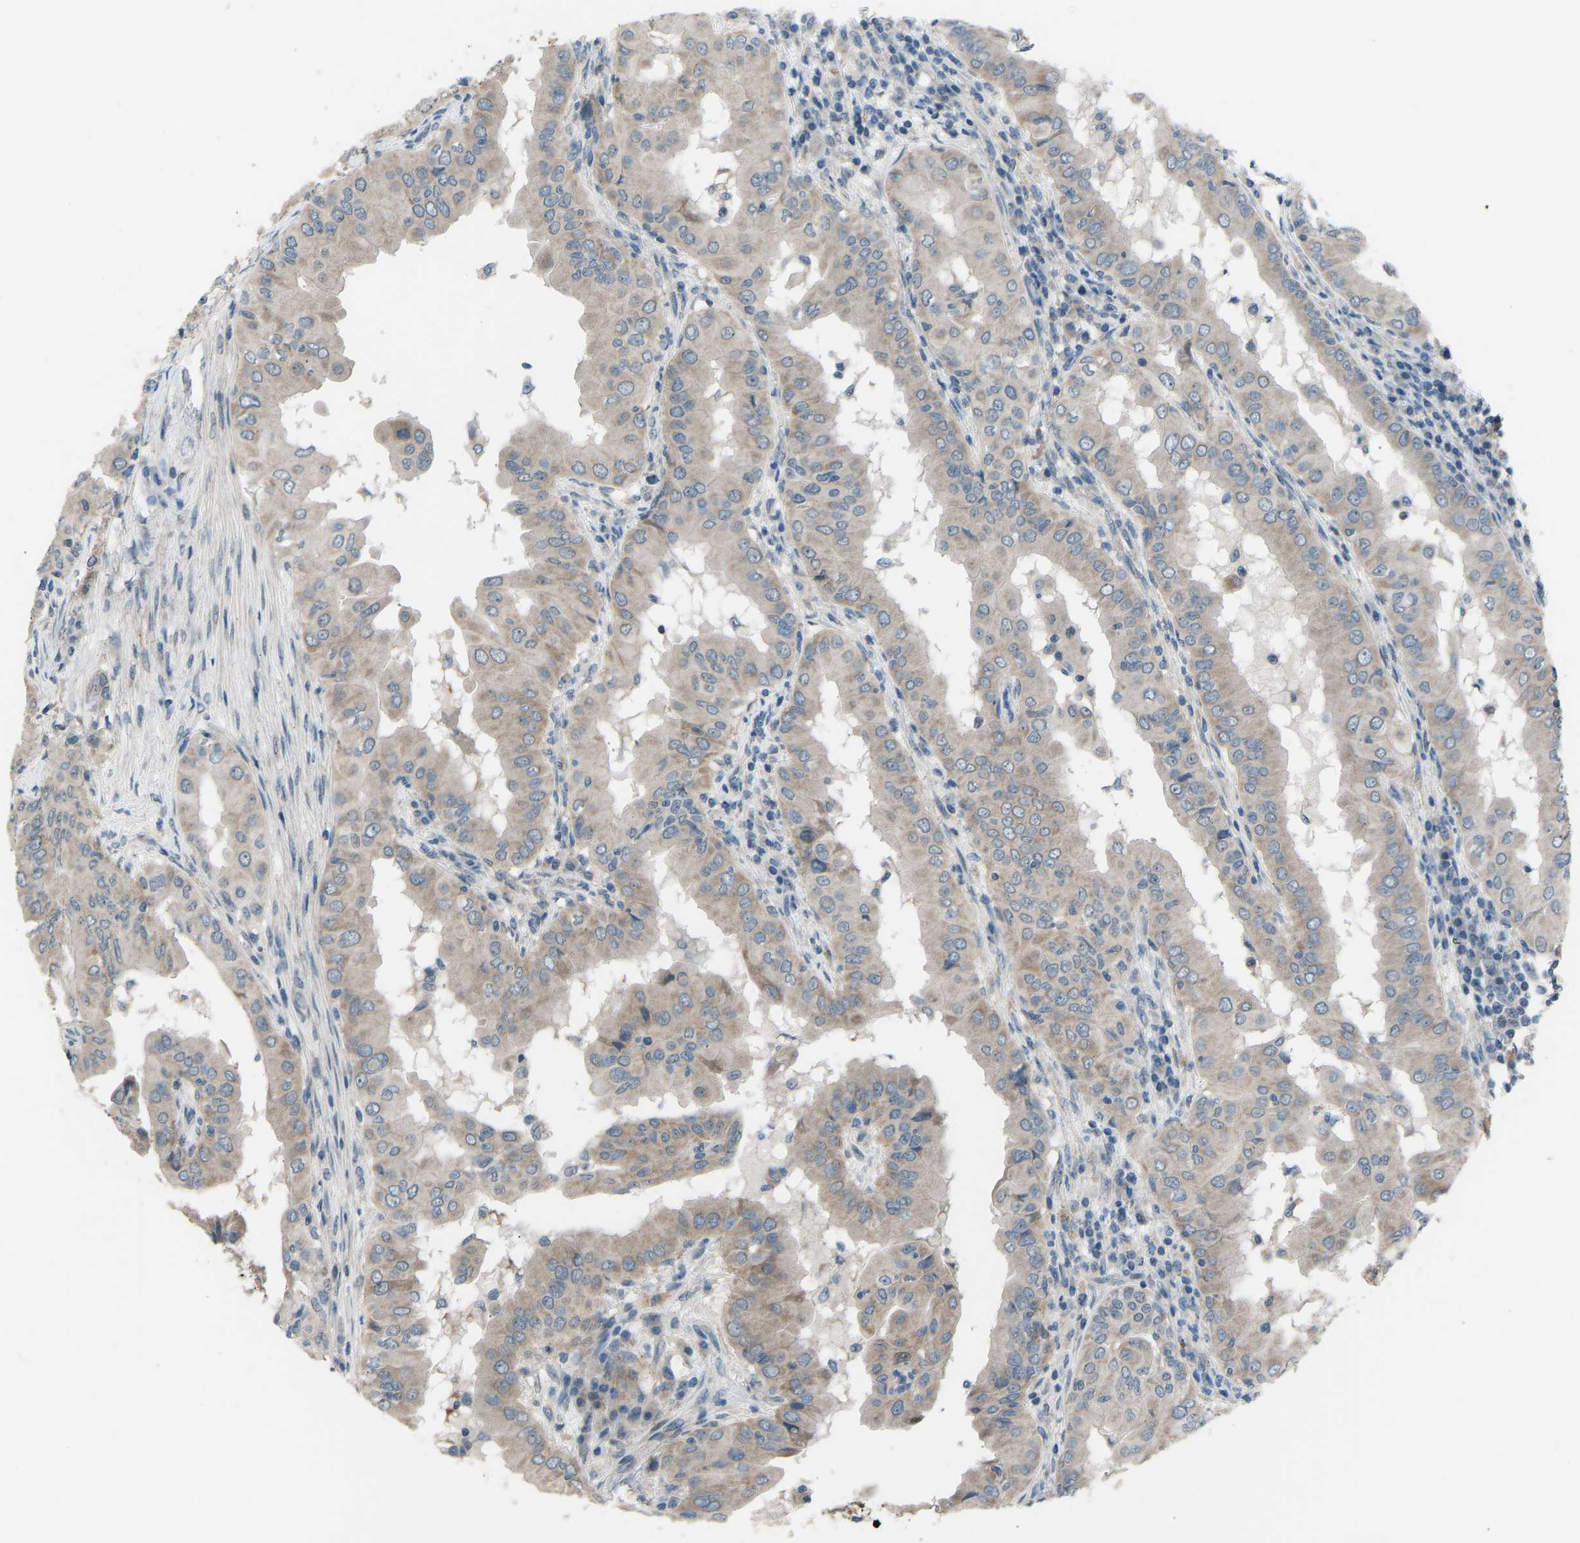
{"staining": {"intensity": "weak", "quantity": ">75%", "location": "cytoplasmic/membranous"}, "tissue": "thyroid cancer", "cell_type": "Tumor cells", "image_type": "cancer", "snomed": [{"axis": "morphology", "description": "Papillary adenocarcinoma, NOS"}, {"axis": "topography", "description": "Thyroid gland"}], "caption": "Brown immunohistochemical staining in human papillary adenocarcinoma (thyroid) reveals weak cytoplasmic/membranous expression in about >75% of tumor cells.", "gene": "CDK2AP1", "patient": {"sex": "male", "age": 33}}